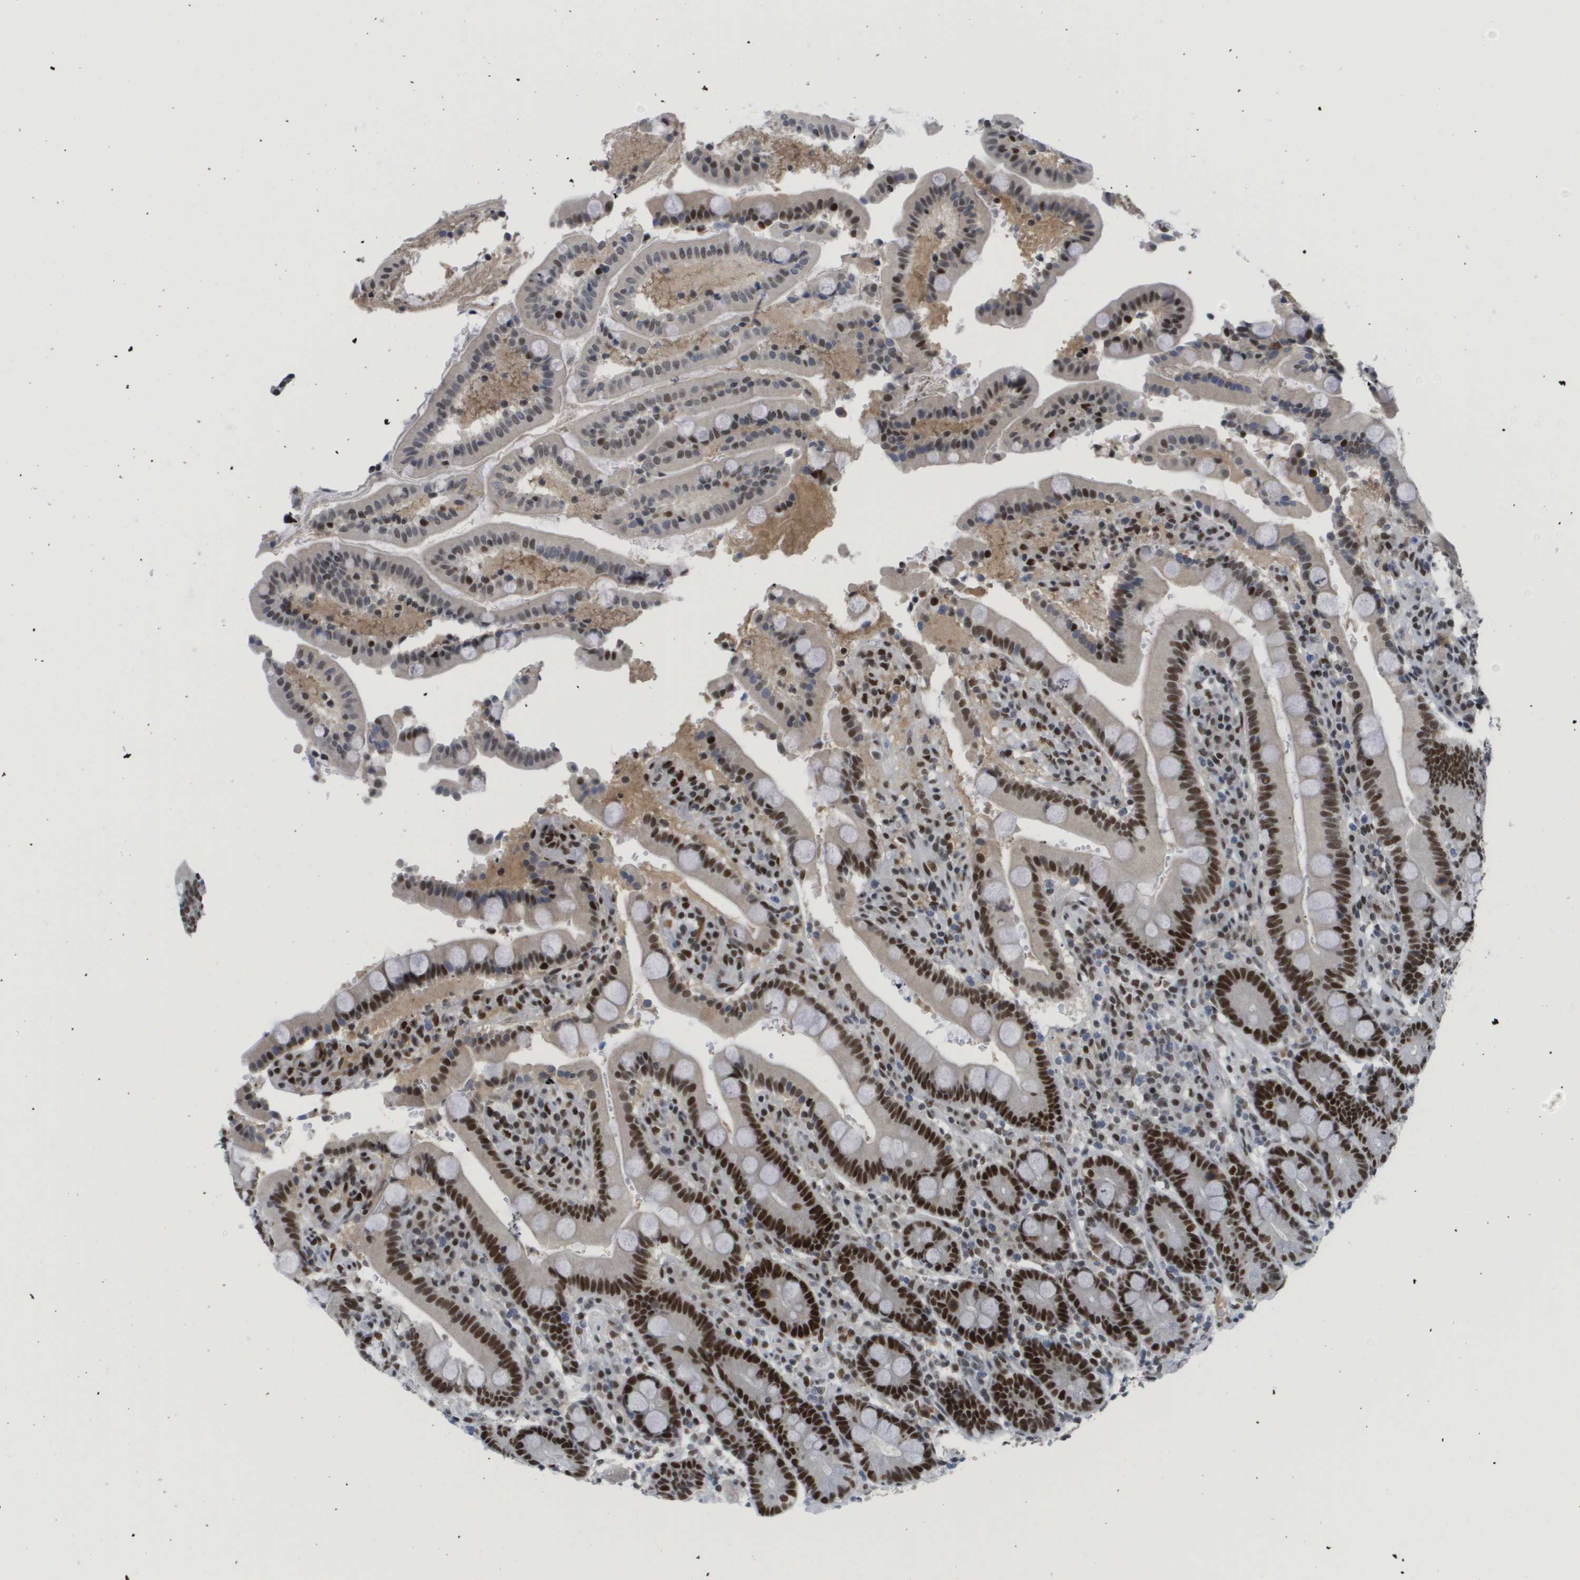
{"staining": {"intensity": "strong", "quantity": "25%-75%", "location": "nuclear"}, "tissue": "duodenum", "cell_type": "Glandular cells", "image_type": "normal", "snomed": [{"axis": "morphology", "description": "Normal tissue, NOS"}, {"axis": "topography", "description": "Small intestine, NOS"}], "caption": "A high-resolution photomicrograph shows IHC staining of normal duodenum, which demonstrates strong nuclear positivity in approximately 25%-75% of glandular cells.", "gene": "SMARCAD1", "patient": {"sex": "female", "age": 71}}